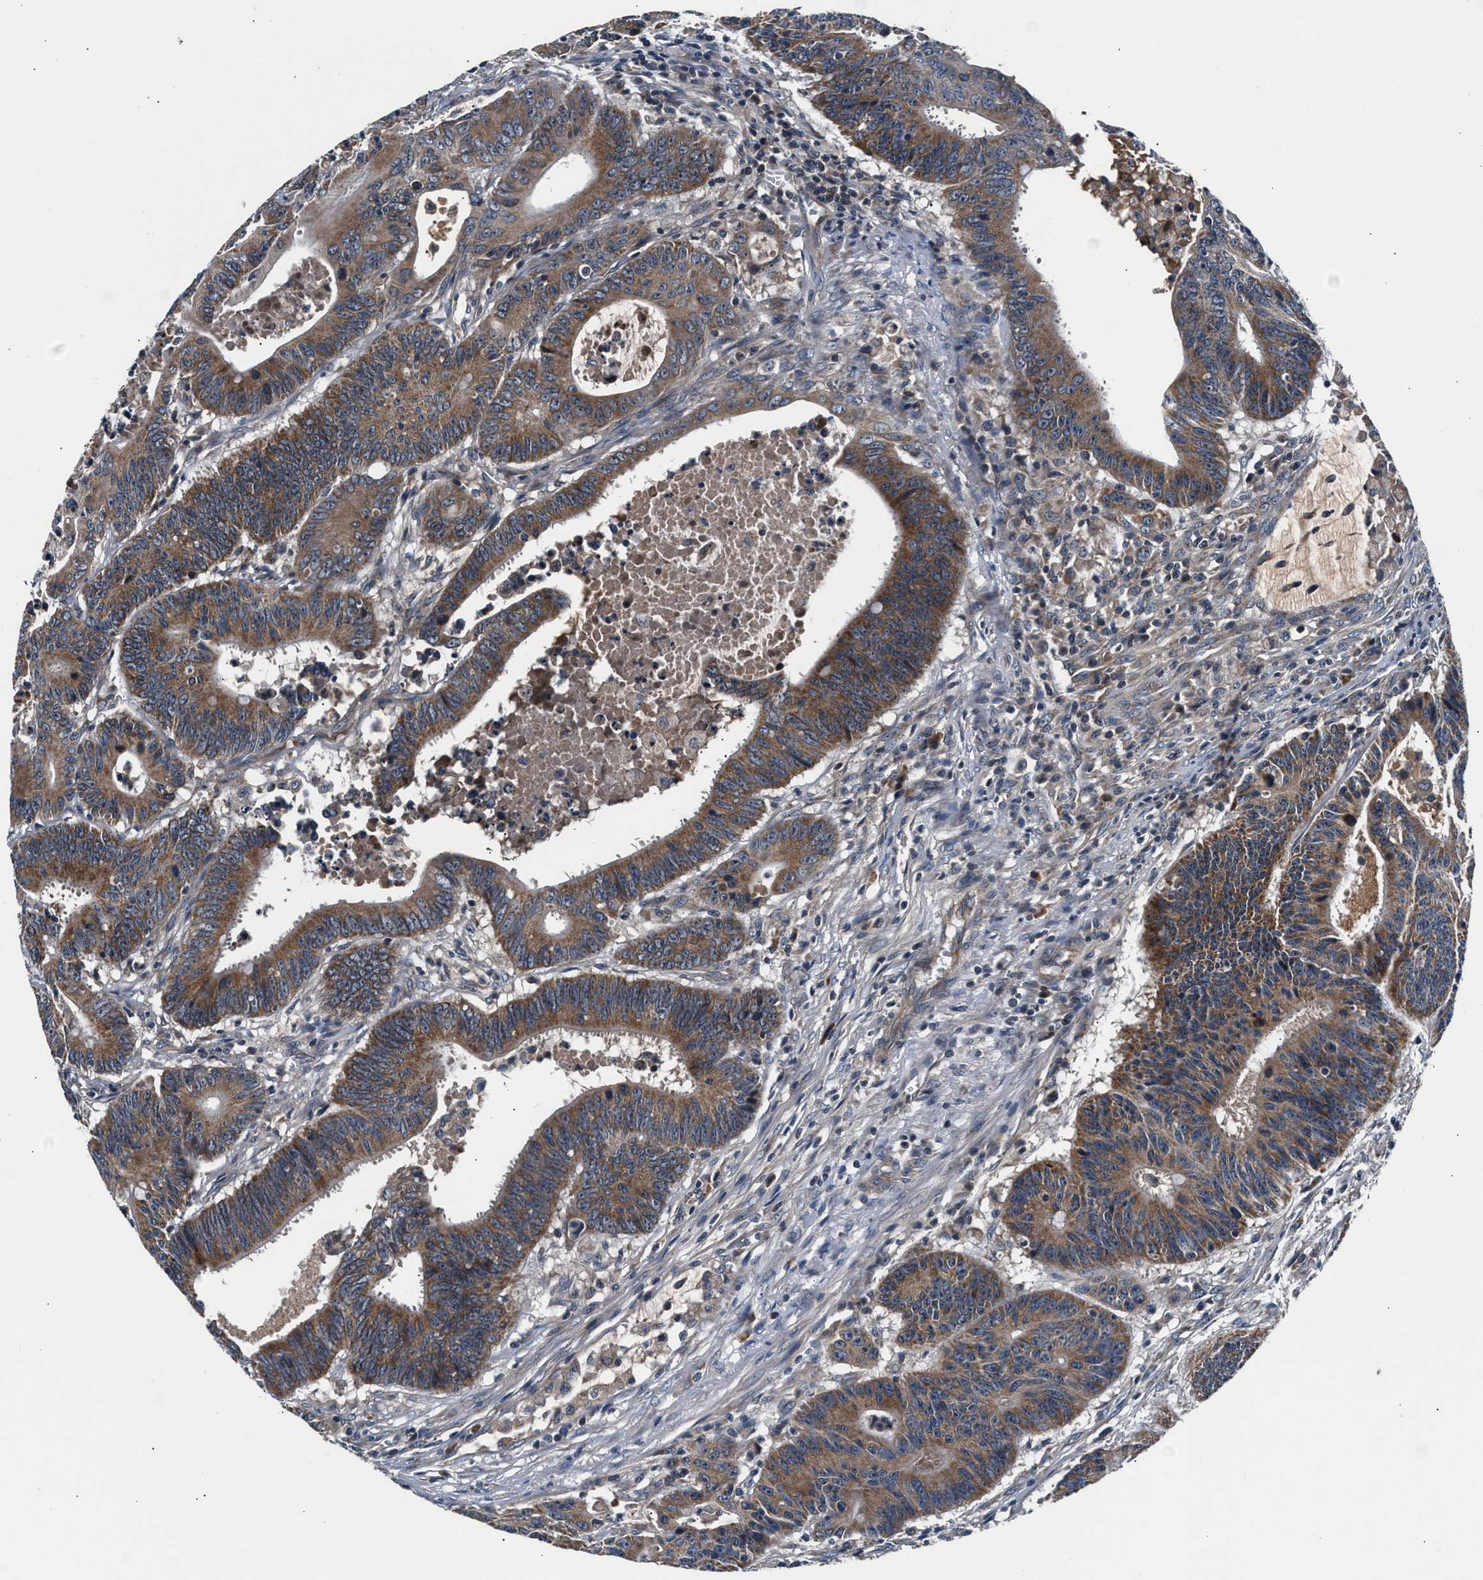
{"staining": {"intensity": "moderate", "quantity": ">75%", "location": "cytoplasmic/membranous"}, "tissue": "colorectal cancer", "cell_type": "Tumor cells", "image_type": "cancer", "snomed": [{"axis": "morphology", "description": "Adenocarcinoma, NOS"}, {"axis": "topography", "description": "Colon"}], "caption": "DAB immunohistochemical staining of human colorectal cancer demonstrates moderate cytoplasmic/membranous protein staining in about >75% of tumor cells.", "gene": "IMMT", "patient": {"sex": "male", "age": 45}}